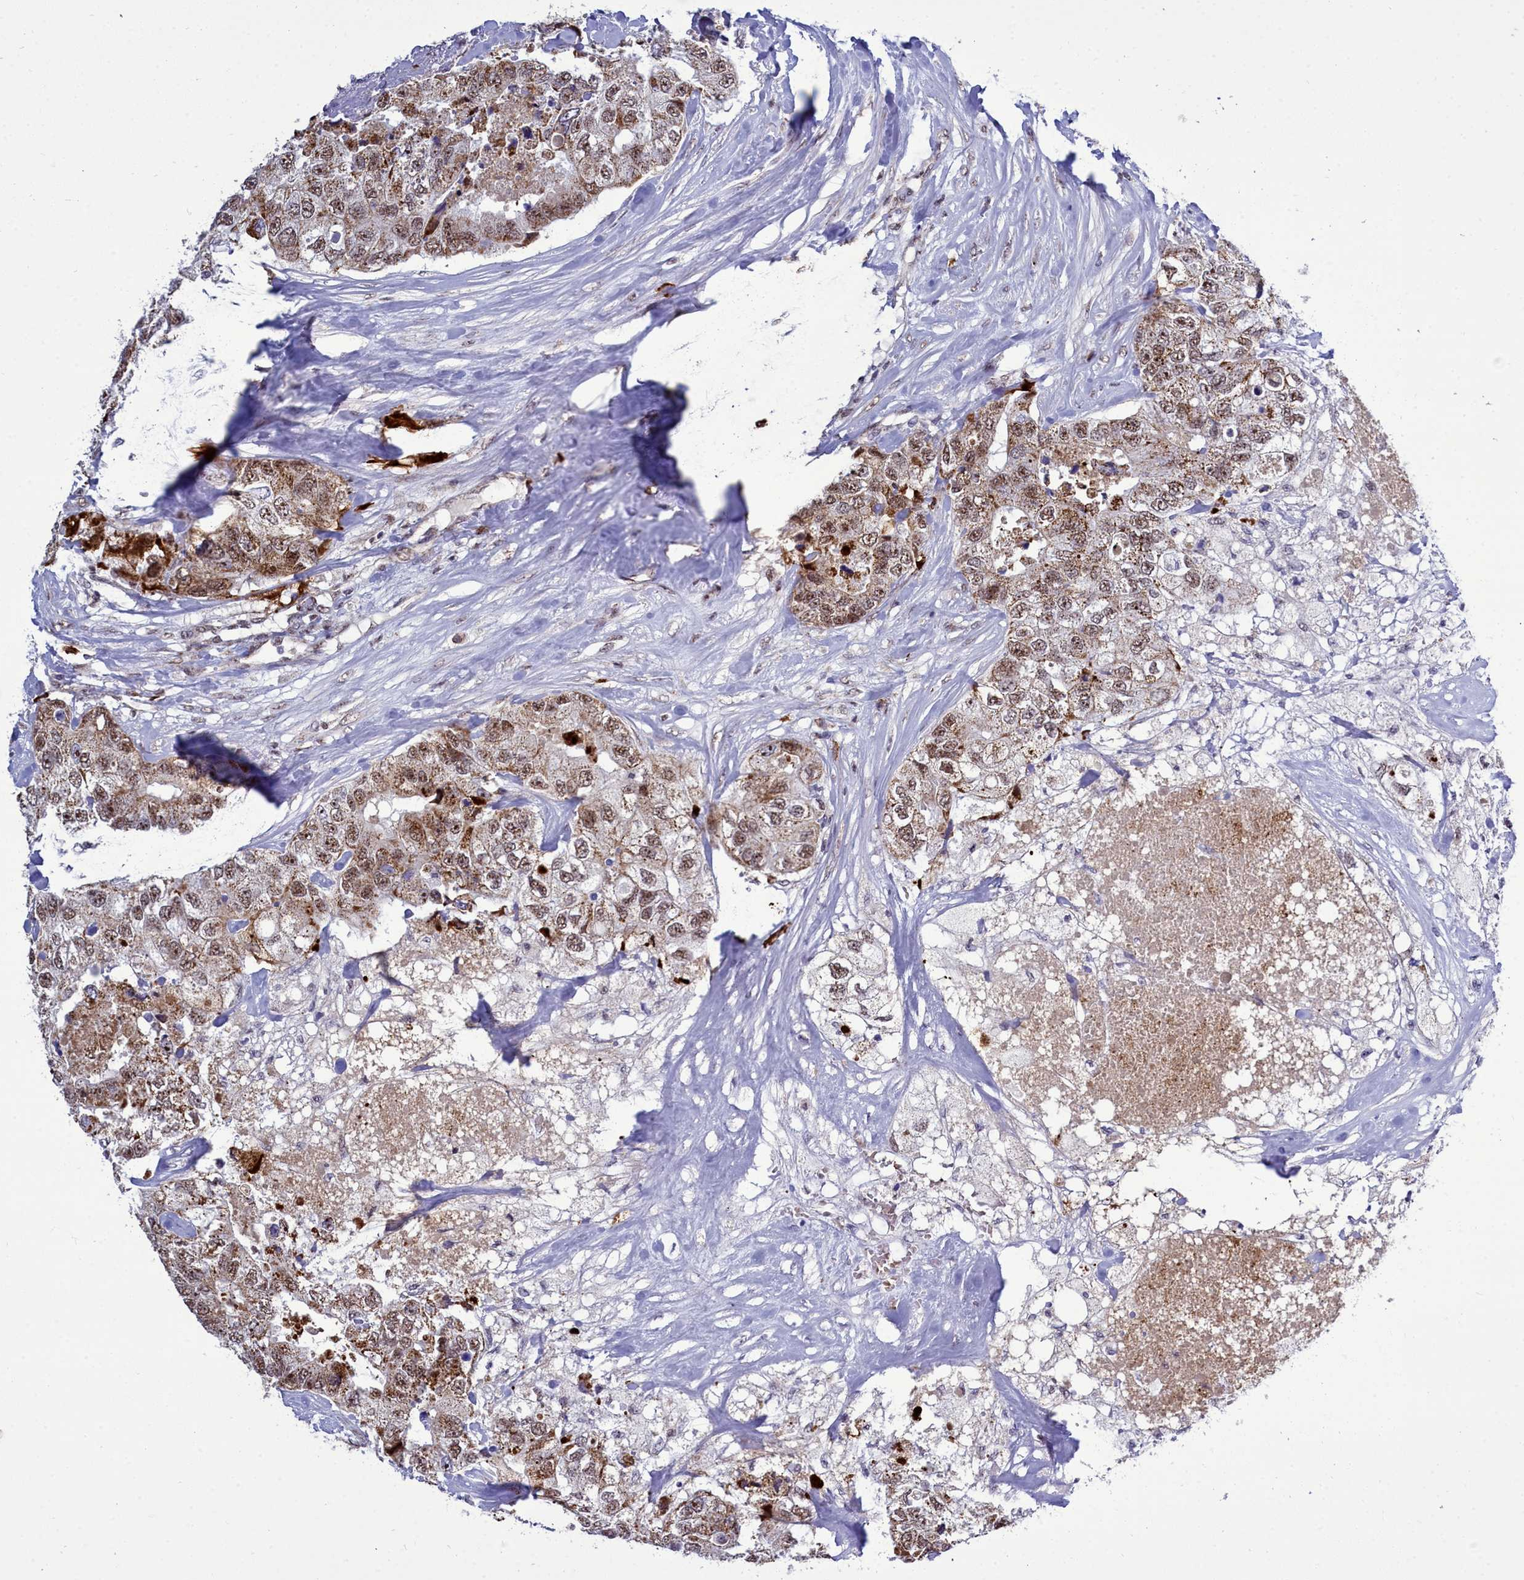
{"staining": {"intensity": "moderate", "quantity": ">75%", "location": "cytoplasmic/membranous,nuclear"}, "tissue": "breast cancer", "cell_type": "Tumor cells", "image_type": "cancer", "snomed": [{"axis": "morphology", "description": "Duct carcinoma"}, {"axis": "topography", "description": "Breast"}], "caption": "Human breast cancer stained with a brown dye reveals moderate cytoplasmic/membranous and nuclear positive expression in approximately >75% of tumor cells.", "gene": "POM121L2", "patient": {"sex": "female", "age": 62}}